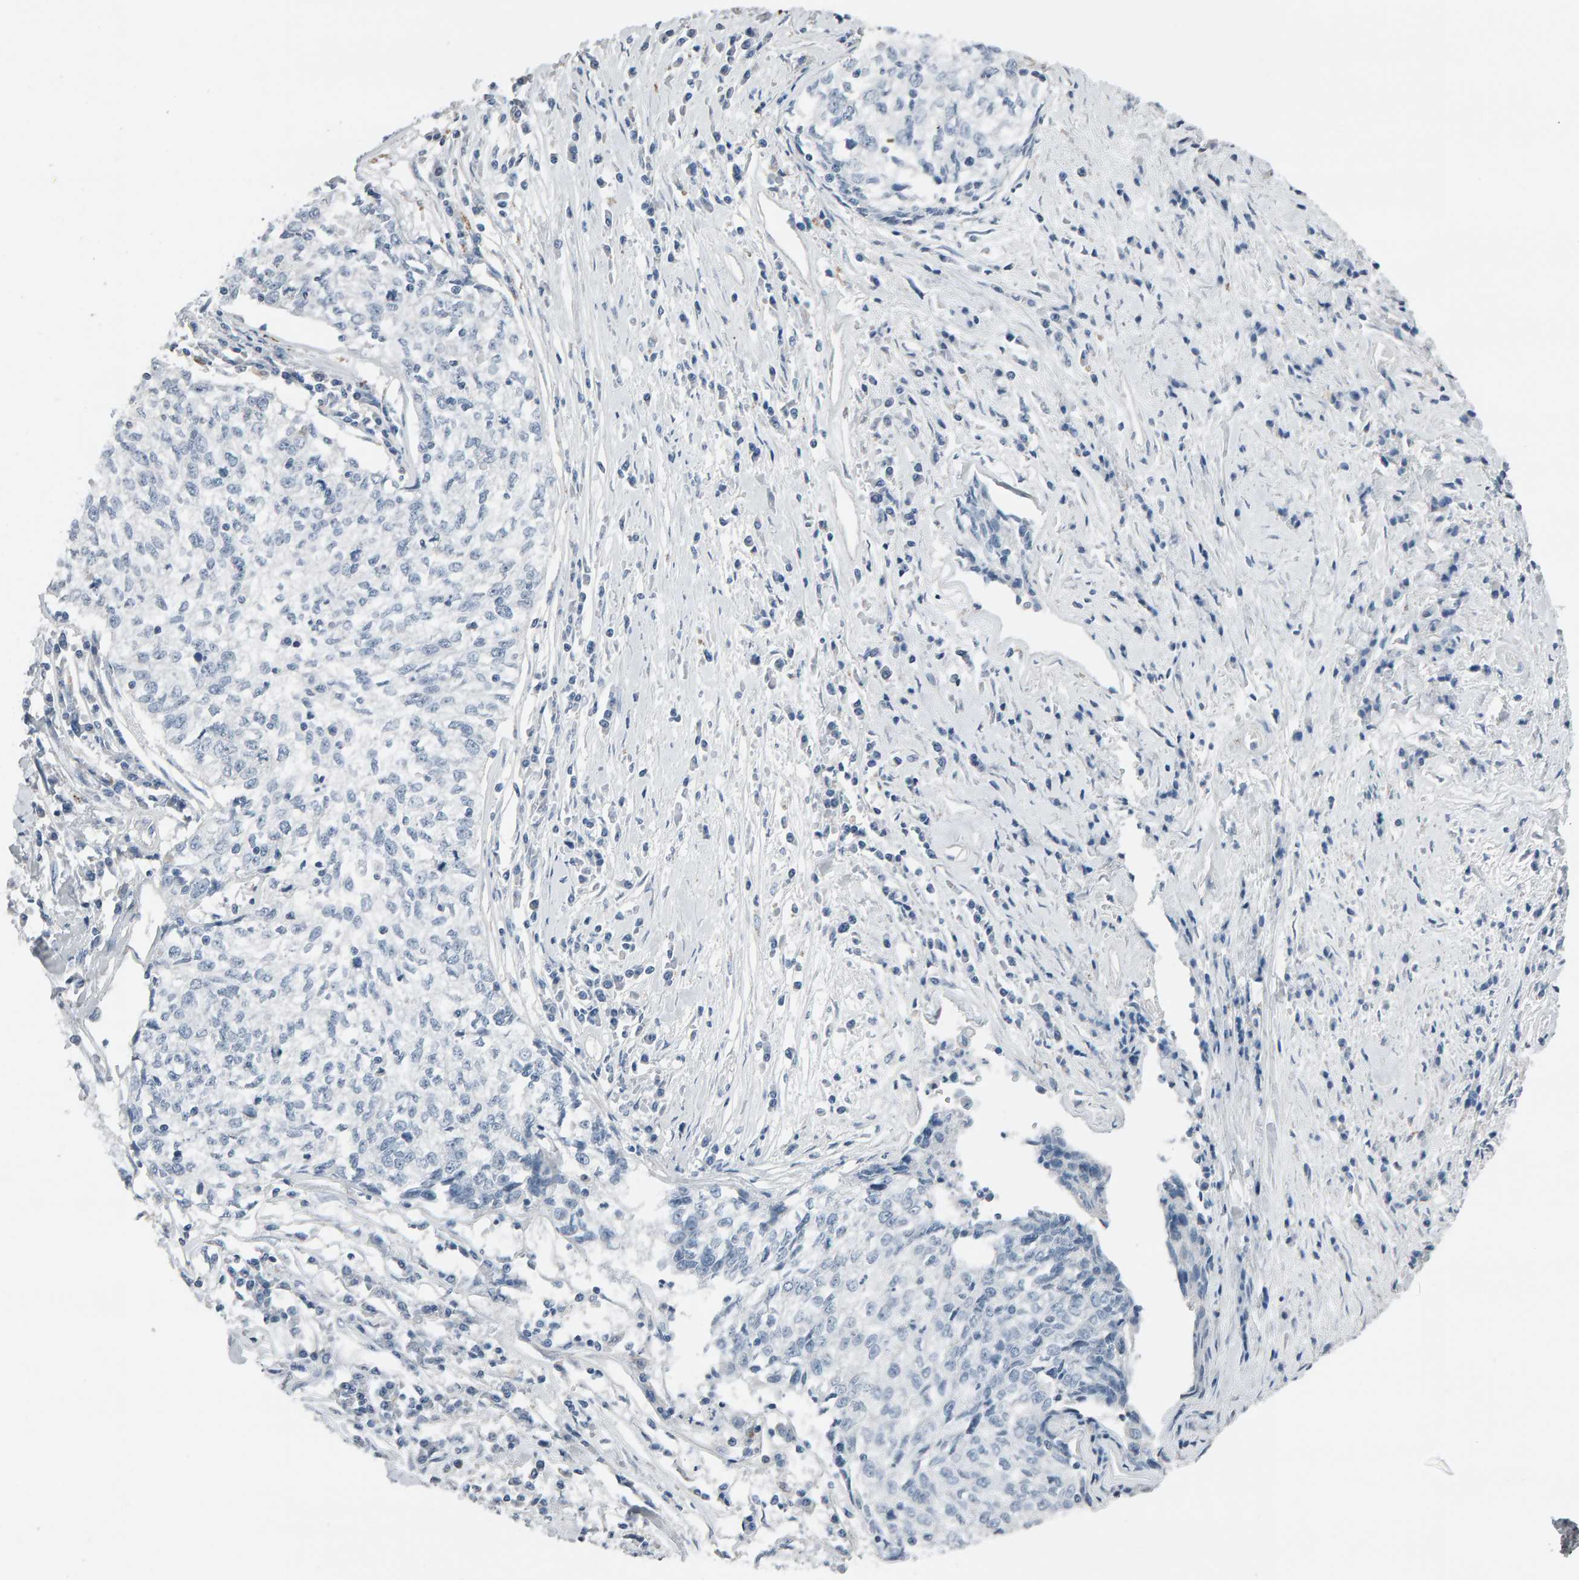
{"staining": {"intensity": "negative", "quantity": "none", "location": "none"}, "tissue": "cervical cancer", "cell_type": "Tumor cells", "image_type": "cancer", "snomed": [{"axis": "morphology", "description": "Squamous cell carcinoma, NOS"}, {"axis": "topography", "description": "Cervix"}], "caption": "Histopathology image shows no protein expression in tumor cells of squamous cell carcinoma (cervical) tissue. The staining is performed using DAB brown chromogen with nuclei counter-stained in using hematoxylin.", "gene": "IPPK", "patient": {"sex": "female", "age": 57}}